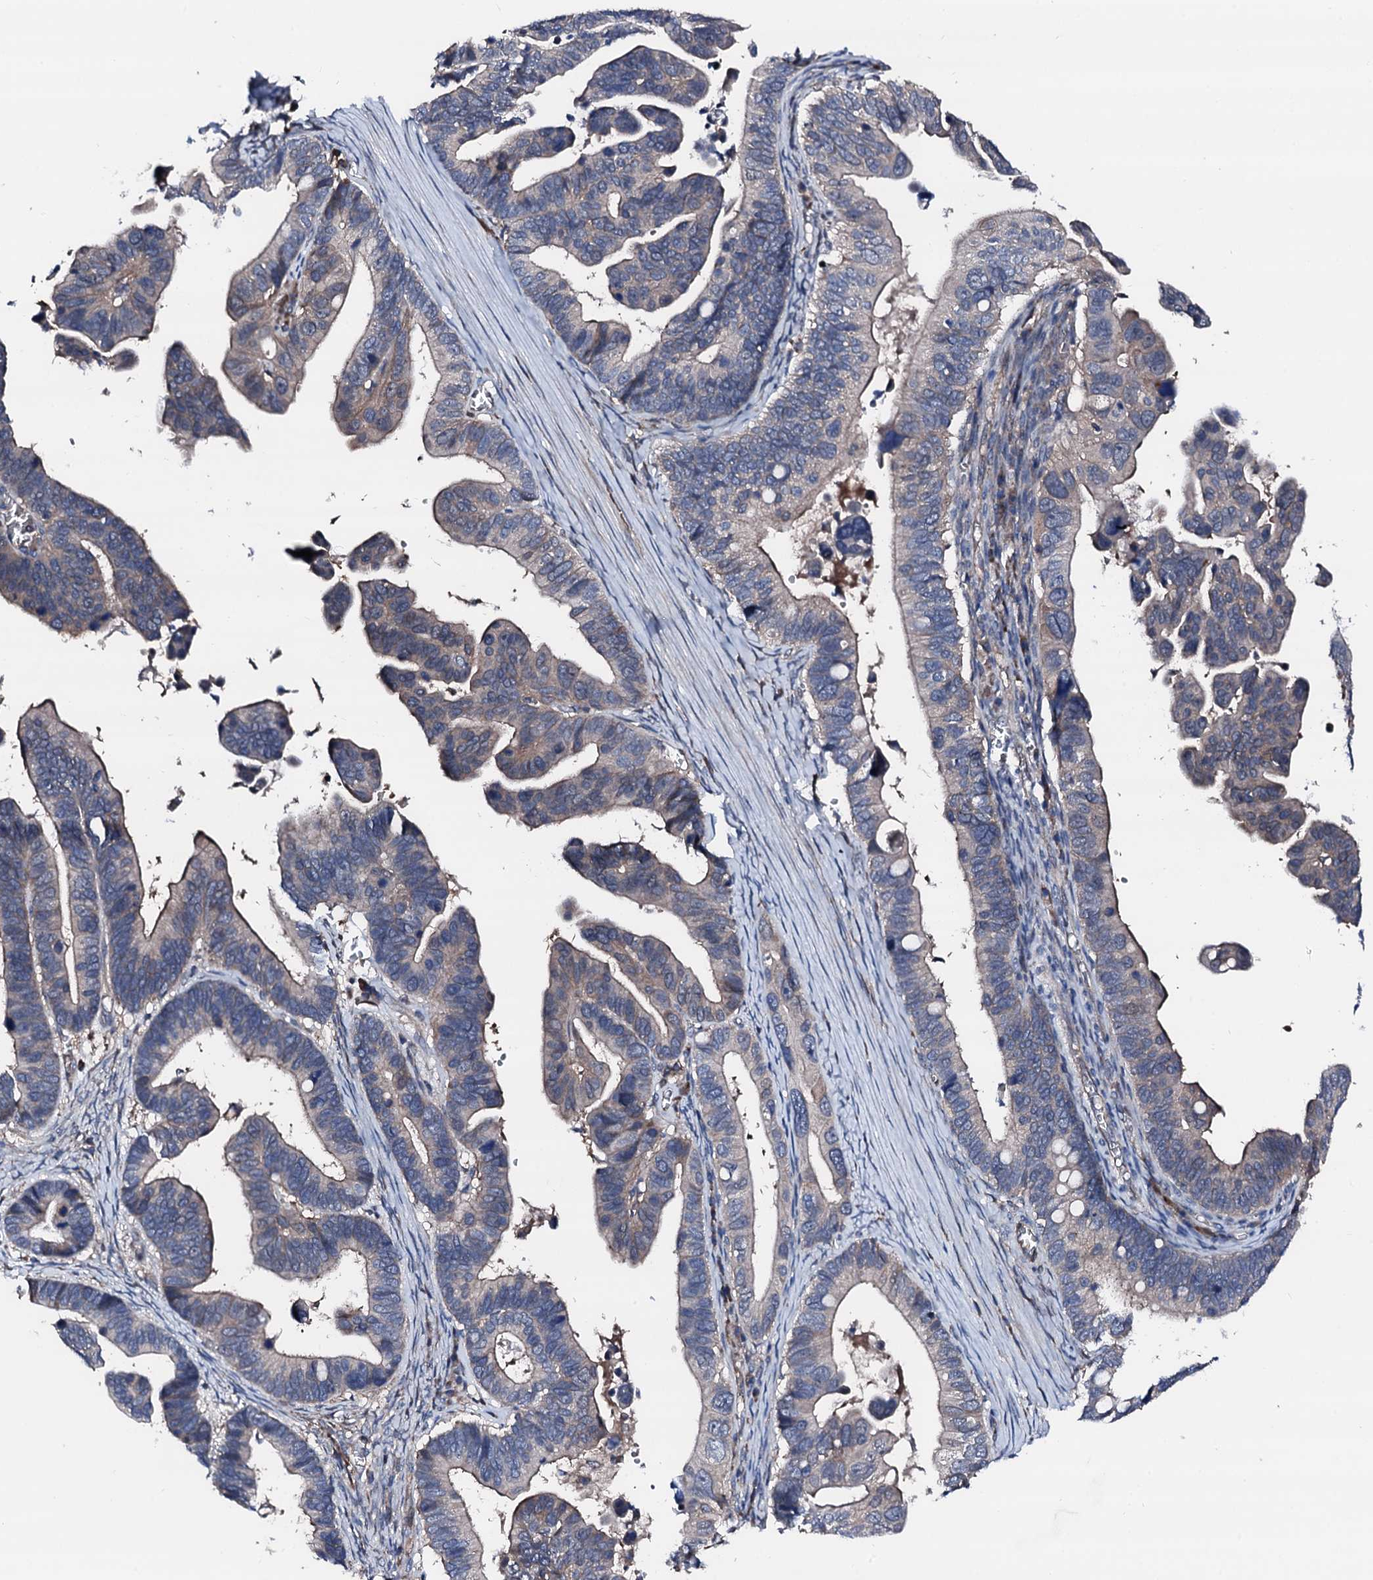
{"staining": {"intensity": "weak", "quantity": "<25%", "location": "cytoplasmic/membranous"}, "tissue": "ovarian cancer", "cell_type": "Tumor cells", "image_type": "cancer", "snomed": [{"axis": "morphology", "description": "Cystadenocarcinoma, serous, NOS"}, {"axis": "topography", "description": "Ovary"}], "caption": "Ovarian serous cystadenocarcinoma stained for a protein using IHC exhibits no expression tumor cells.", "gene": "TRAFD1", "patient": {"sex": "female", "age": 56}}